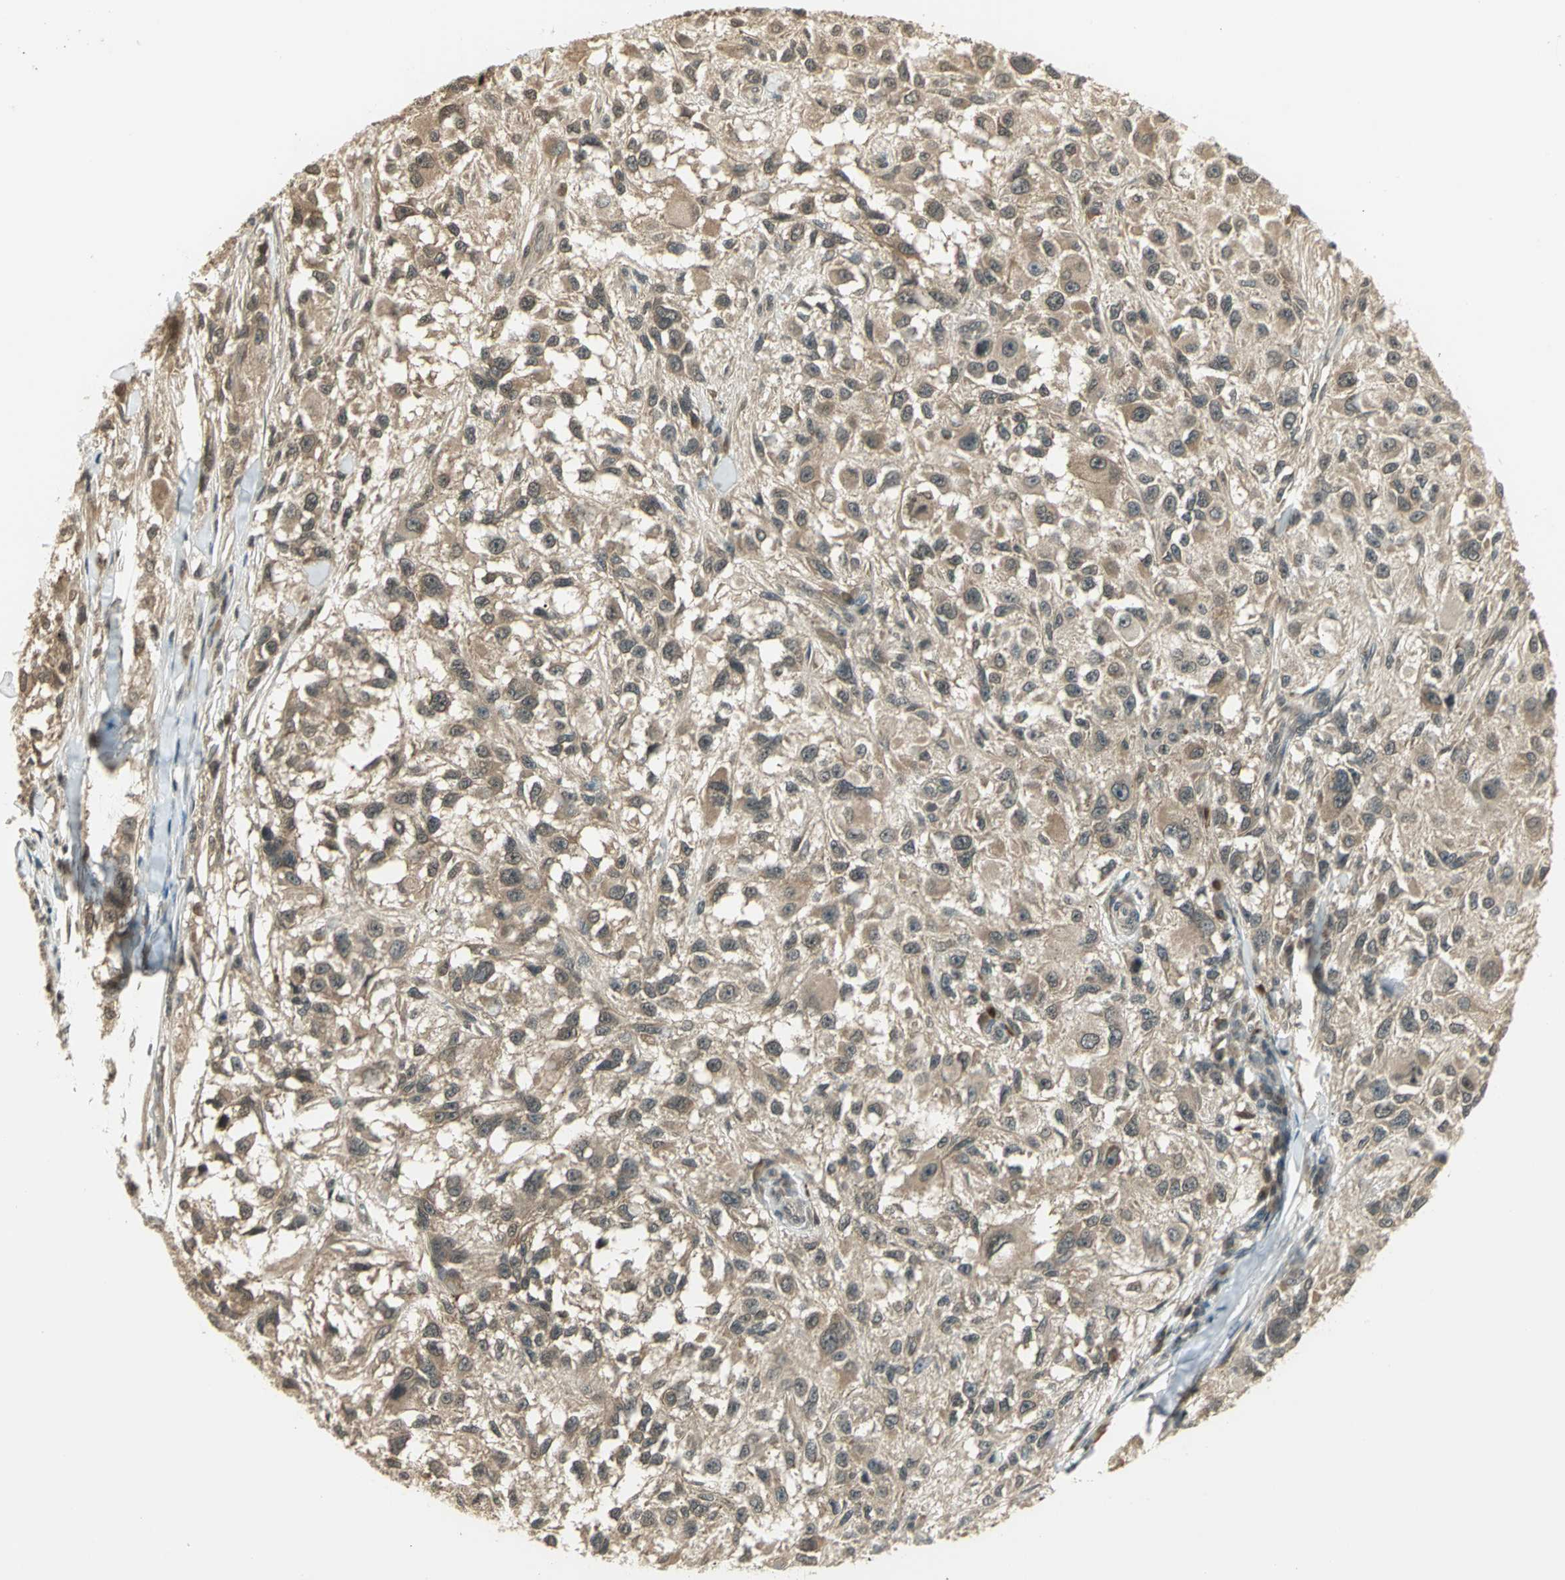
{"staining": {"intensity": "moderate", "quantity": ">75%", "location": "cytoplasmic/membranous"}, "tissue": "melanoma", "cell_type": "Tumor cells", "image_type": "cancer", "snomed": [{"axis": "morphology", "description": "Necrosis, NOS"}, {"axis": "morphology", "description": "Malignant melanoma, NOS"}, {"axis": "topography", "description": "Skin"}], "caption": "About >75% of tumor cells in melanoma exhibit moderate cytoplasmic/membranous protein positivity as visualized by brown immunohistochemical staining.", "gene": "CDC34", "patient": {"sex": "female", "age": 87}}